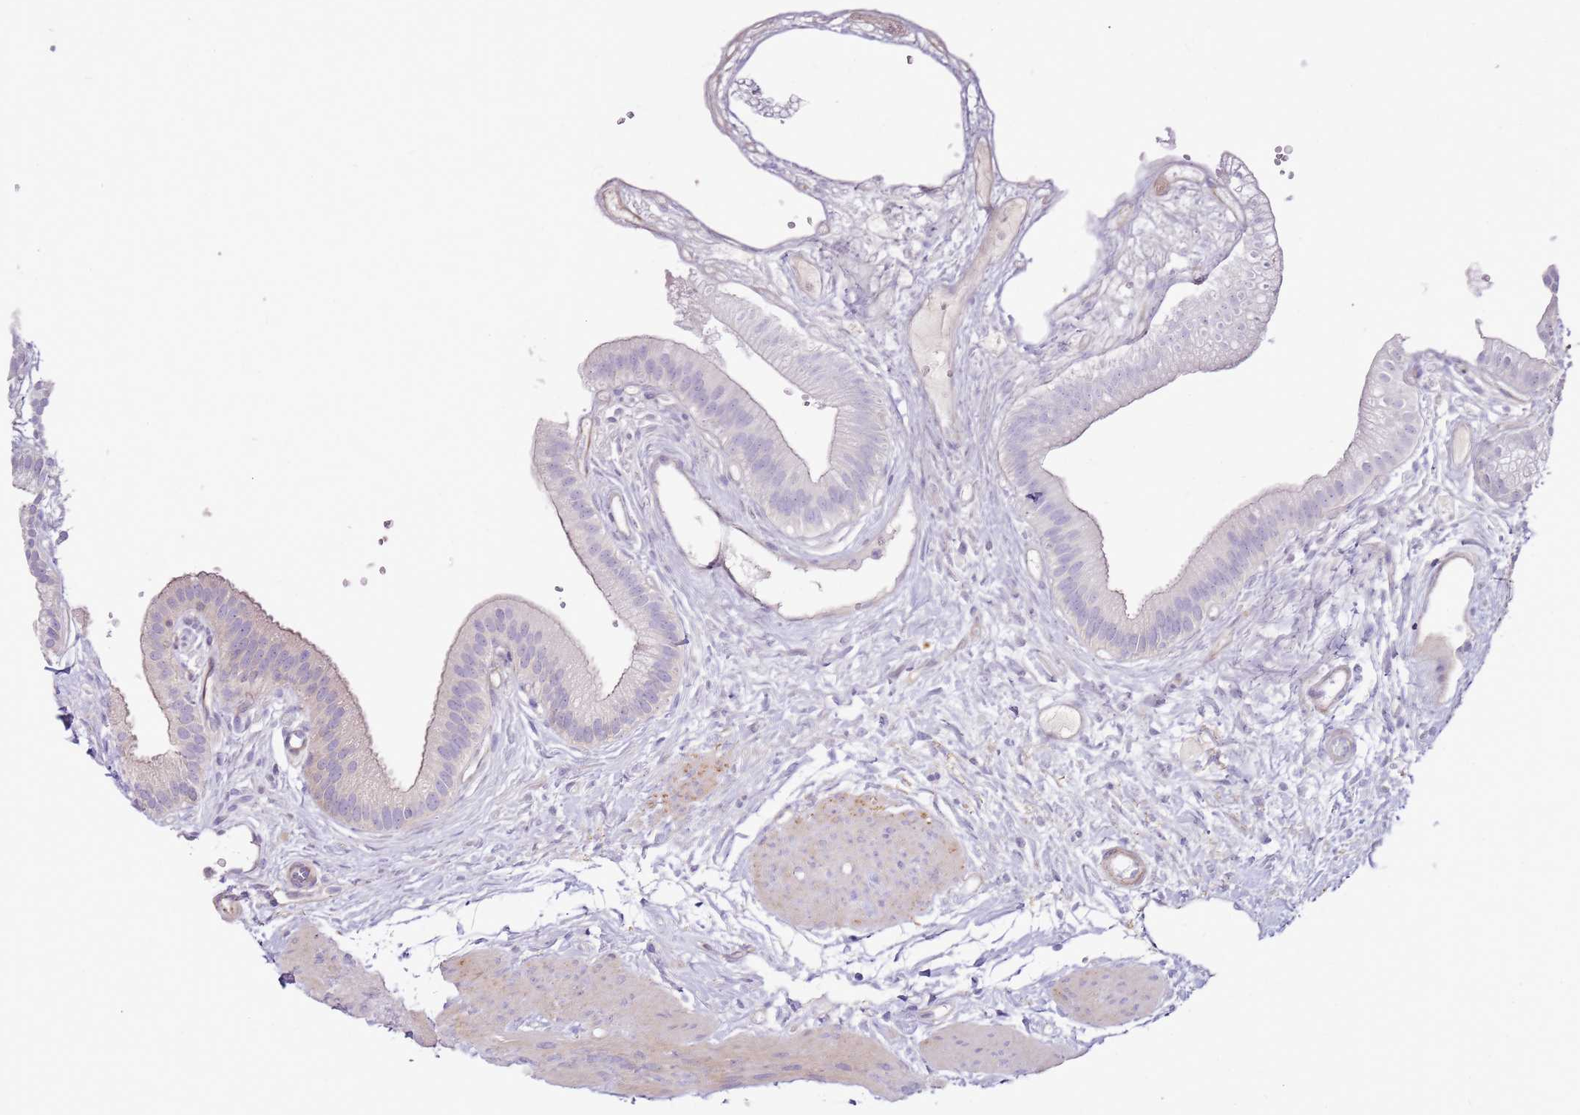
{"staining": {"intensity": "moderate", "quantity": "<25%", "location": "cytoplasmic/membranous"}, "tissue": "gallbladder", "cell_type": "Glandular cells", "image_type": "normal", "snomed": [{"axis": "morphology", "description": "Normal tissue, NOS"}, {"axis": "topography", "description": "Gallbladder"}], "caption": "Glandular cells display moderate cytoplasmic/membranous staining in about <25% of cells in benign gallbladder.", "gene": "FPR1", "patient": {"sex": "female", "age": 54}}